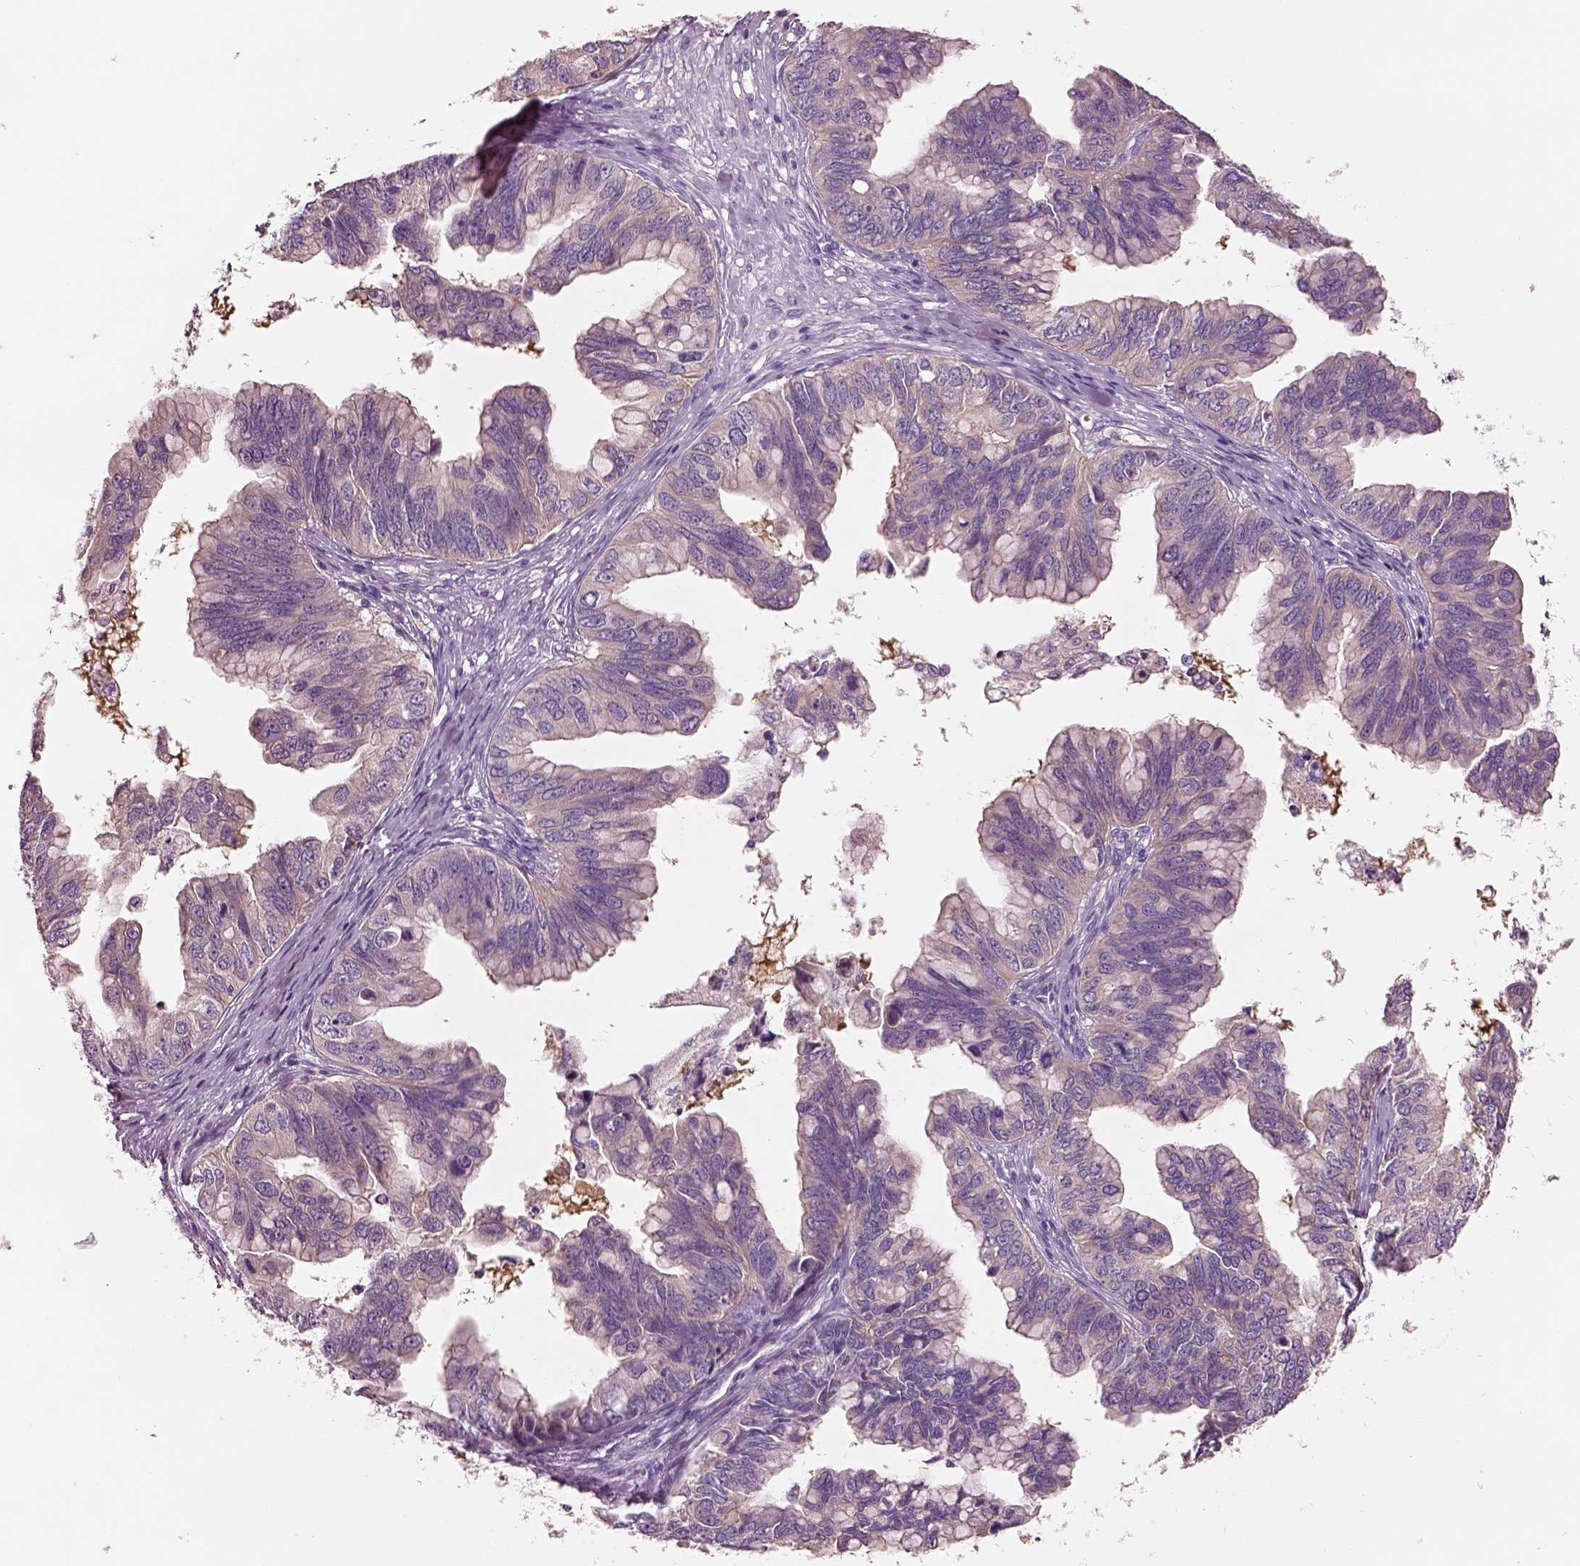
{"staining": {"intensity": "negative", "quantity": "none", "location": "none"}, "tissue": "ovarian cancer", "cell_type": "Tumor cells", "image_type": "cancer", "snomed": [{"axis": "morphology", "description": "Cystadenocarcinoma, mucinous, NOS"}, {"axis": "topography", "description": "Ovary"}], "caption": "Immunohistochemistry (IHC) histopathology image of neoplastic tissue: ovarian mucinous cystadenocarcinoma stained with DAB (3,3'-diaminobenzidine) reveals no significant protein expression in tumor cells. Brightfield microscopy of IHC stained with DAB (brown) and hematoxylin (blue), captured at high magnification.", "gene": "ELSPBP1", "patient": {"sex": "female", "age": 76}}